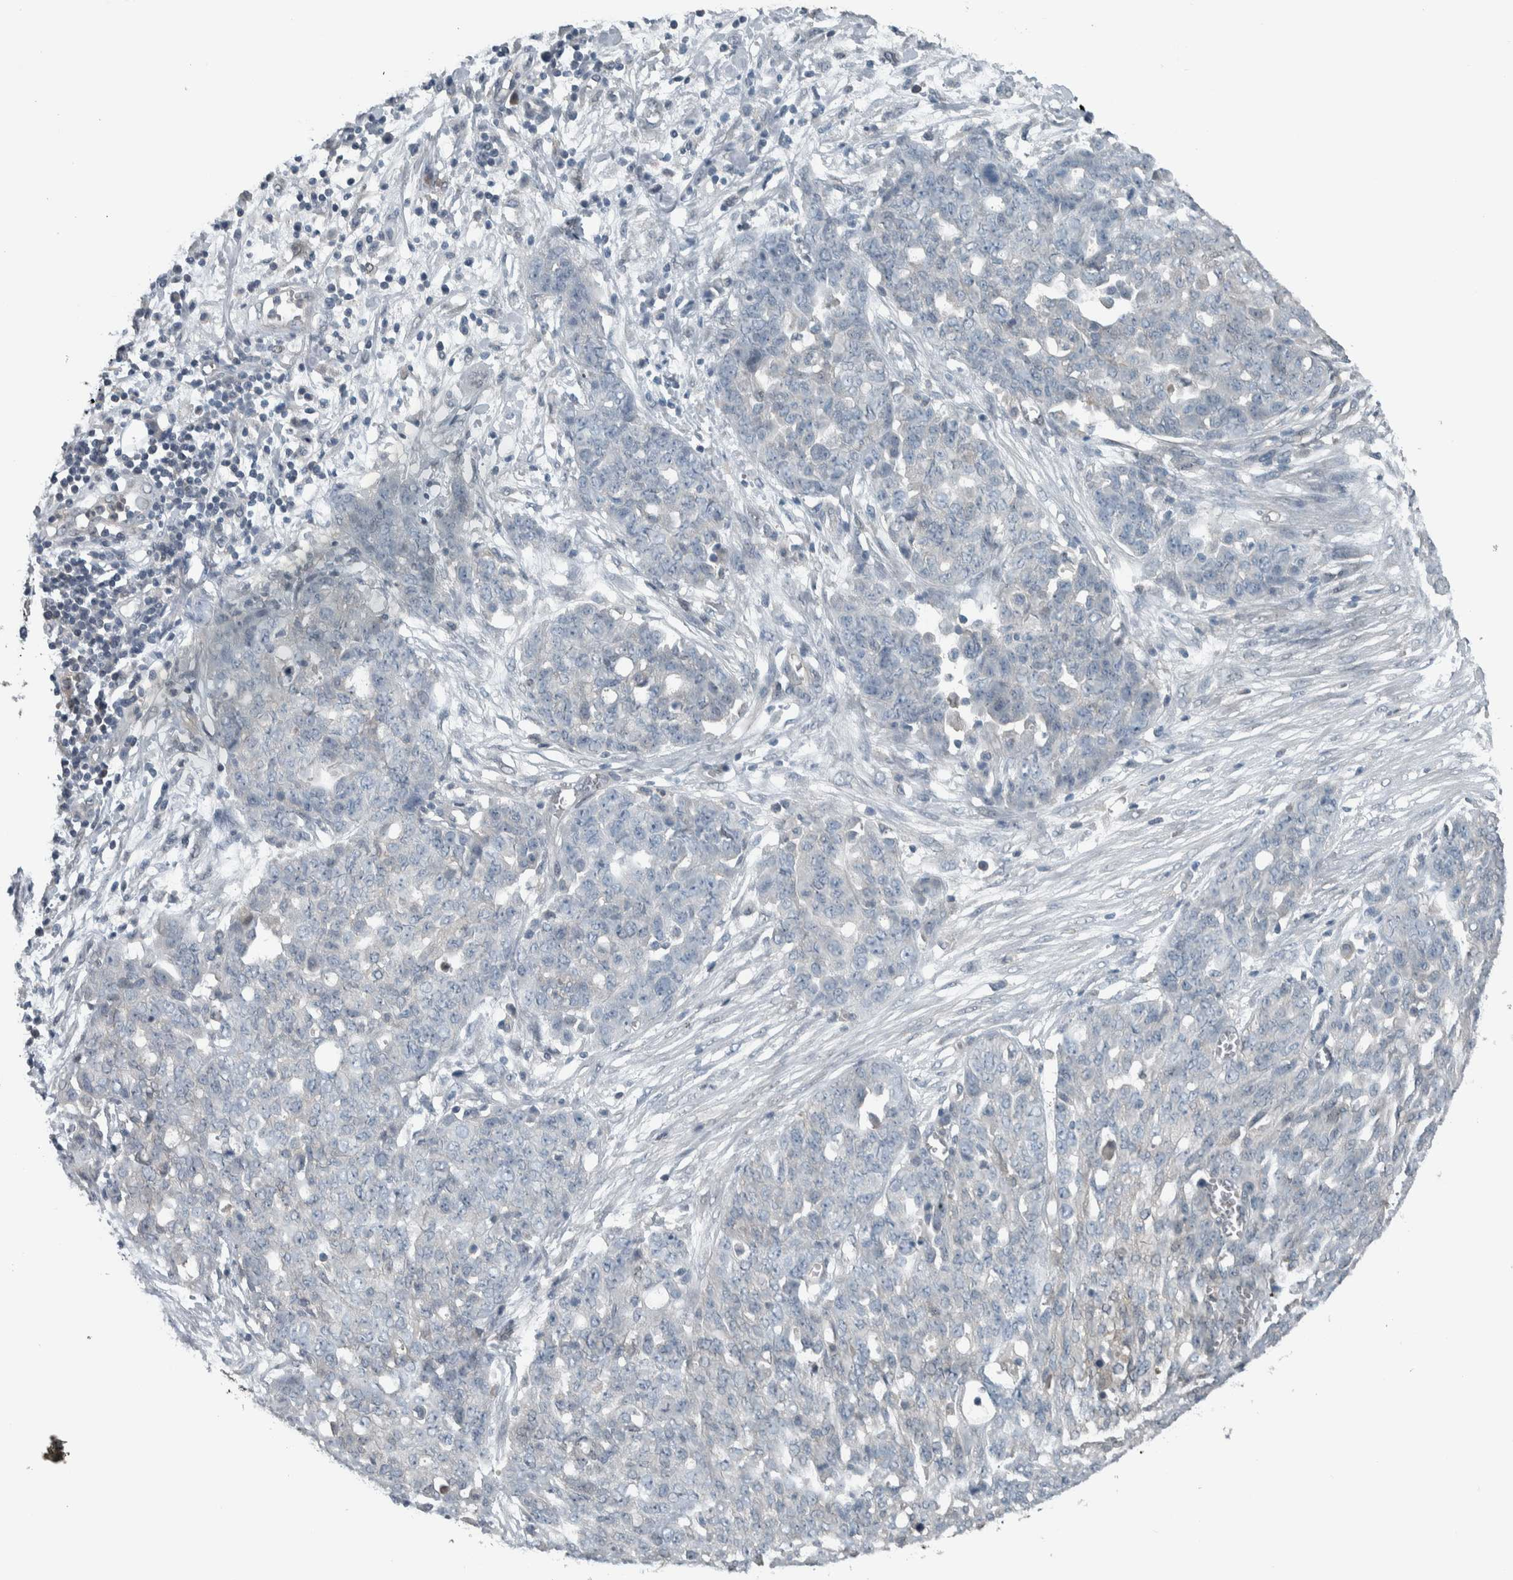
{"staining": {"intensity": "negative", "quantity": "none", "location": "none"}, "tissue": "ovarian cancer", "cell_type": "Tumor cells", "image_type": "cancer", "snomed": [{"axis": "morphology", "description": "Cystadenocarcinoma, serous, NOS"}, {"axis": "topography", "description": "Soft tissue"}, {"axis": "topography", "description": "Ovary"}], "caption": "Ovarian cancer was stained to show a protein in brown. There is no significant staining in tumor cells. (Stains: DAB (3,3'-diaminobenzidine) immunohistochemistry with hematoxylin counter stain, Microscopy: brightfield microscopy at high magnification).", "gene": "ALAD", "patient": {"sex": "female", "age": 57}}